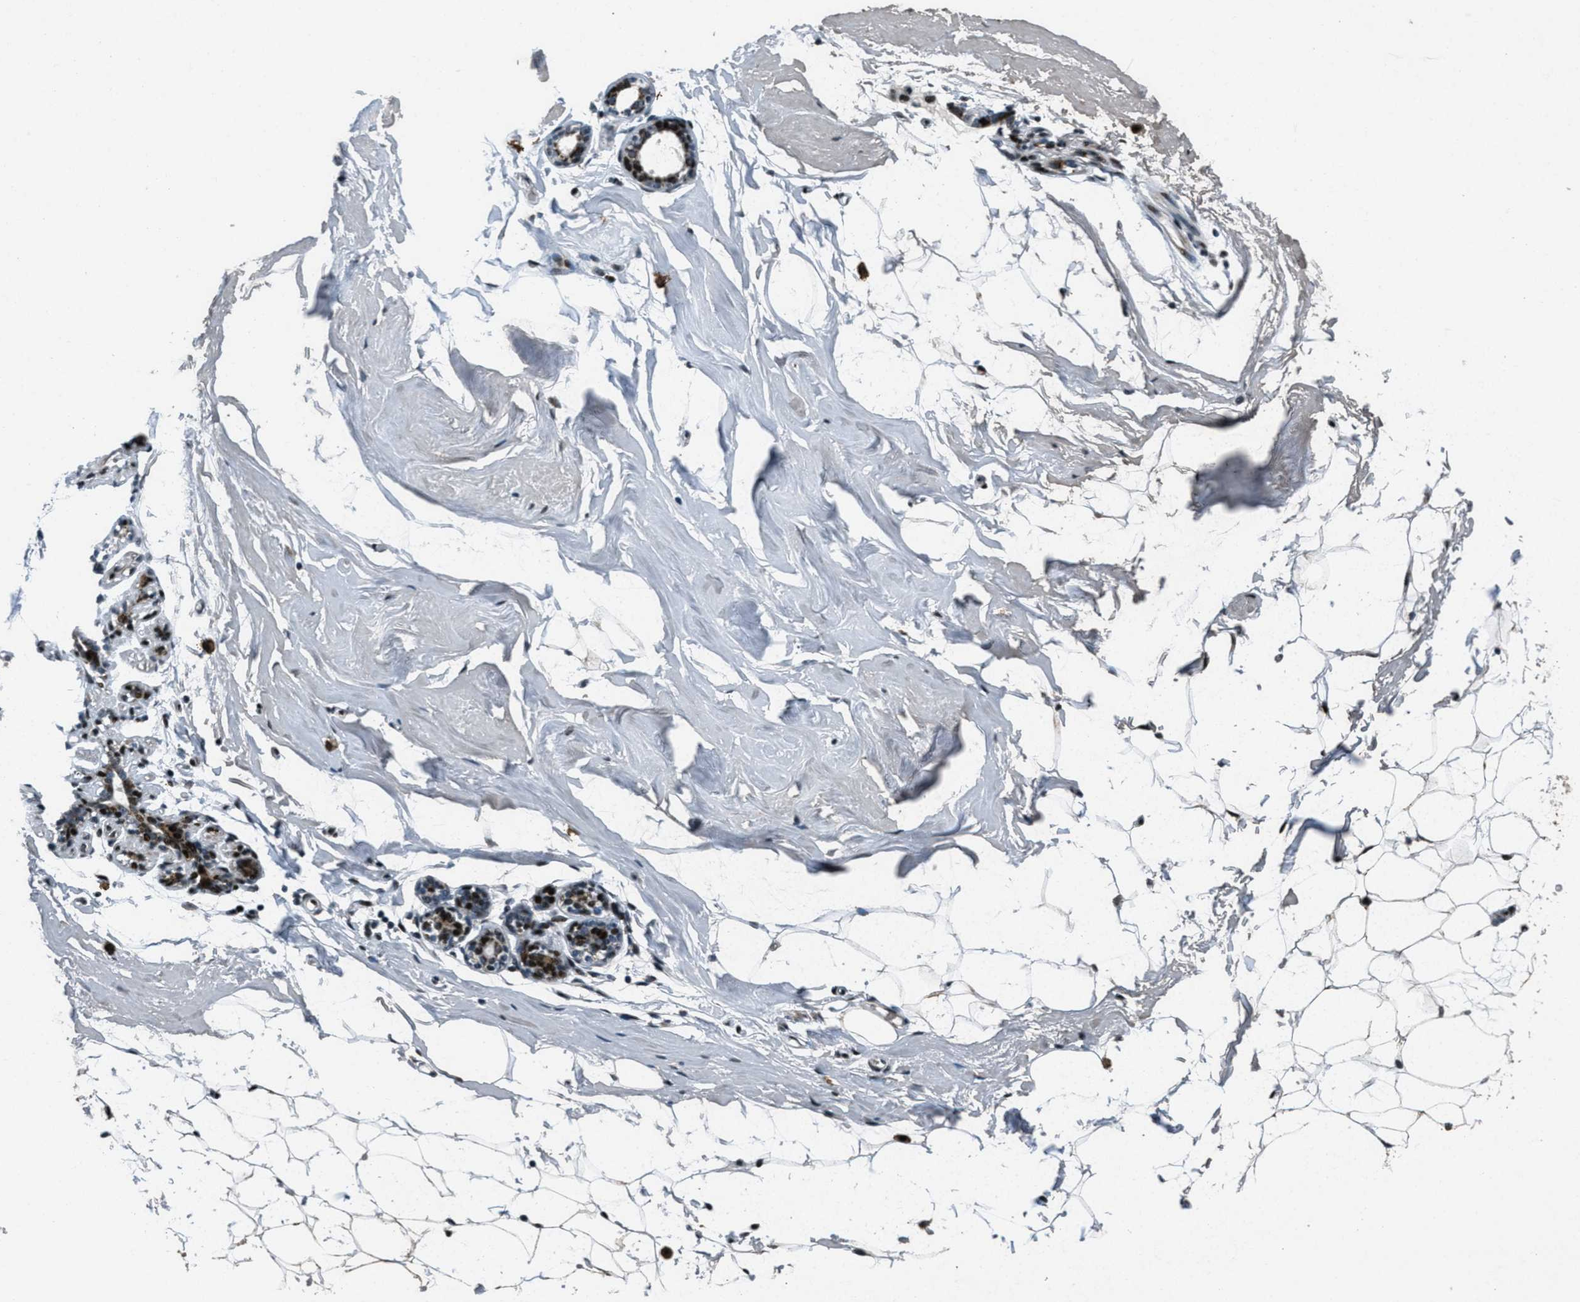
{"staining": {"intensity": "negative", "quantity": "none", "location": "none"}, "tissue": "adipose tissue", "cell_type": "Adipocytes", "image_type": "normal", "snomed": [{"axis": "morphology", "description": "Normal tissue, NOS"}, {"axis": "topography", "description": "Breast"}, {"axis": "topography", "description": "Soft tissue"}], "caption": "A high-resolution histopathology image shows IHC staining of benign adipose tissue, which exhibits no significant staining in adipocytes.", "gene": "GPC6", "patient": {"sex": "female", "age": 75}}